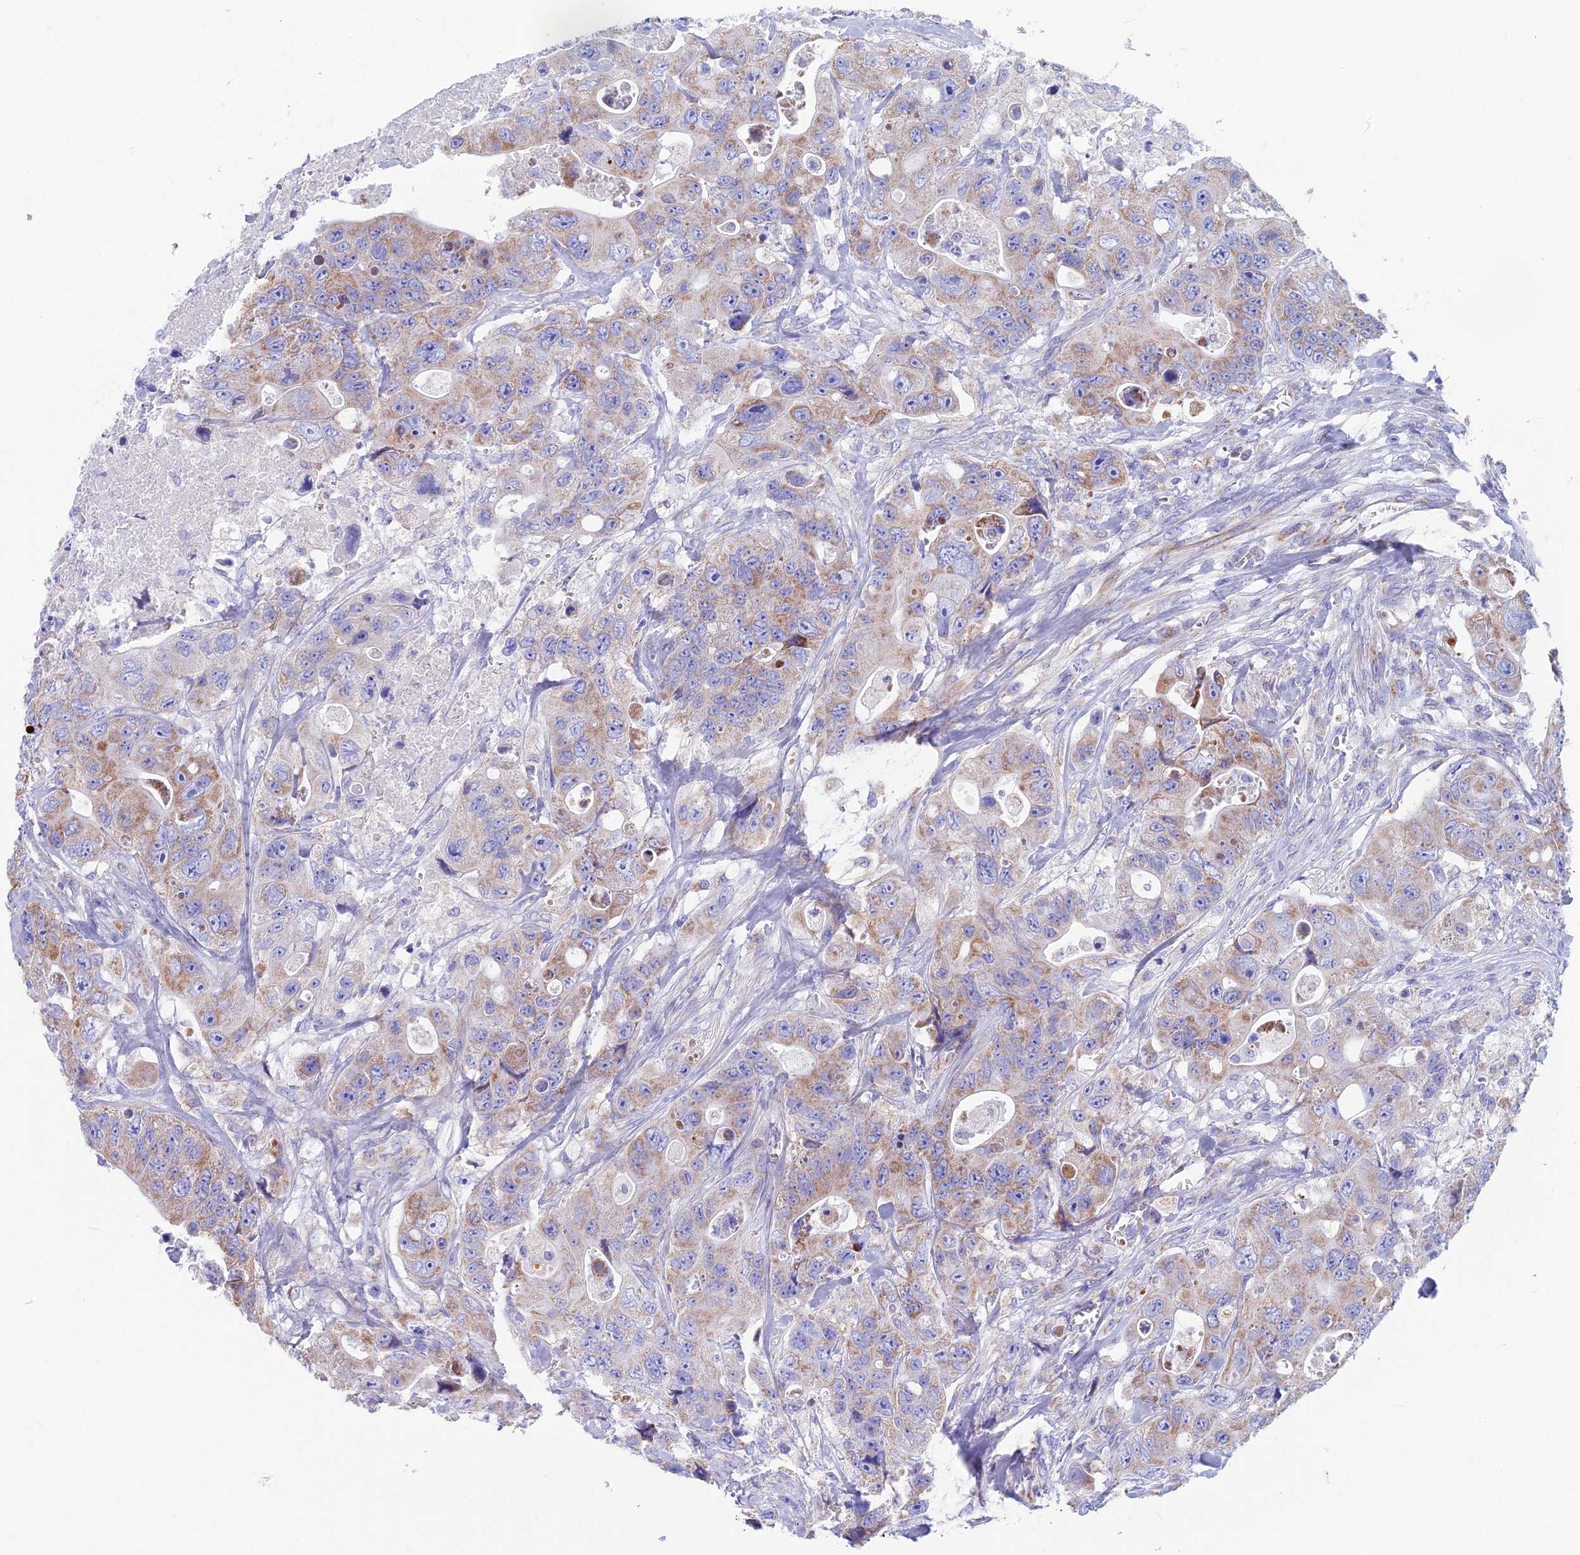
{"staining": {"intensity": "moderate", "quantity": "25%-75%", "location": "cytoplasmic/membranous"}, "tissue": "colorectal cancer", "cell_type": "Tumor cells", "image_type": "cancer", "snomed": [{"axis": "morphology", "description": "Adenocarcinoma, NOS"}, {"axis": "topography", "description": "Colon"}], "caption": "Immunohistochemistry (IHC) (DAB) staining of colorectal cancer (adenocarcinoma) exhibits moderate cytoplasmic/membranous protein staining in about 25%-75% of tumor cells. Using DAB (3,3'-diaminobenzidine) (brown) and hematoxylin (blue) stains, captured at high magnification using brightfield microscopy.", "gene": "CS", "patient": {"sex": "female", "age": 46}}